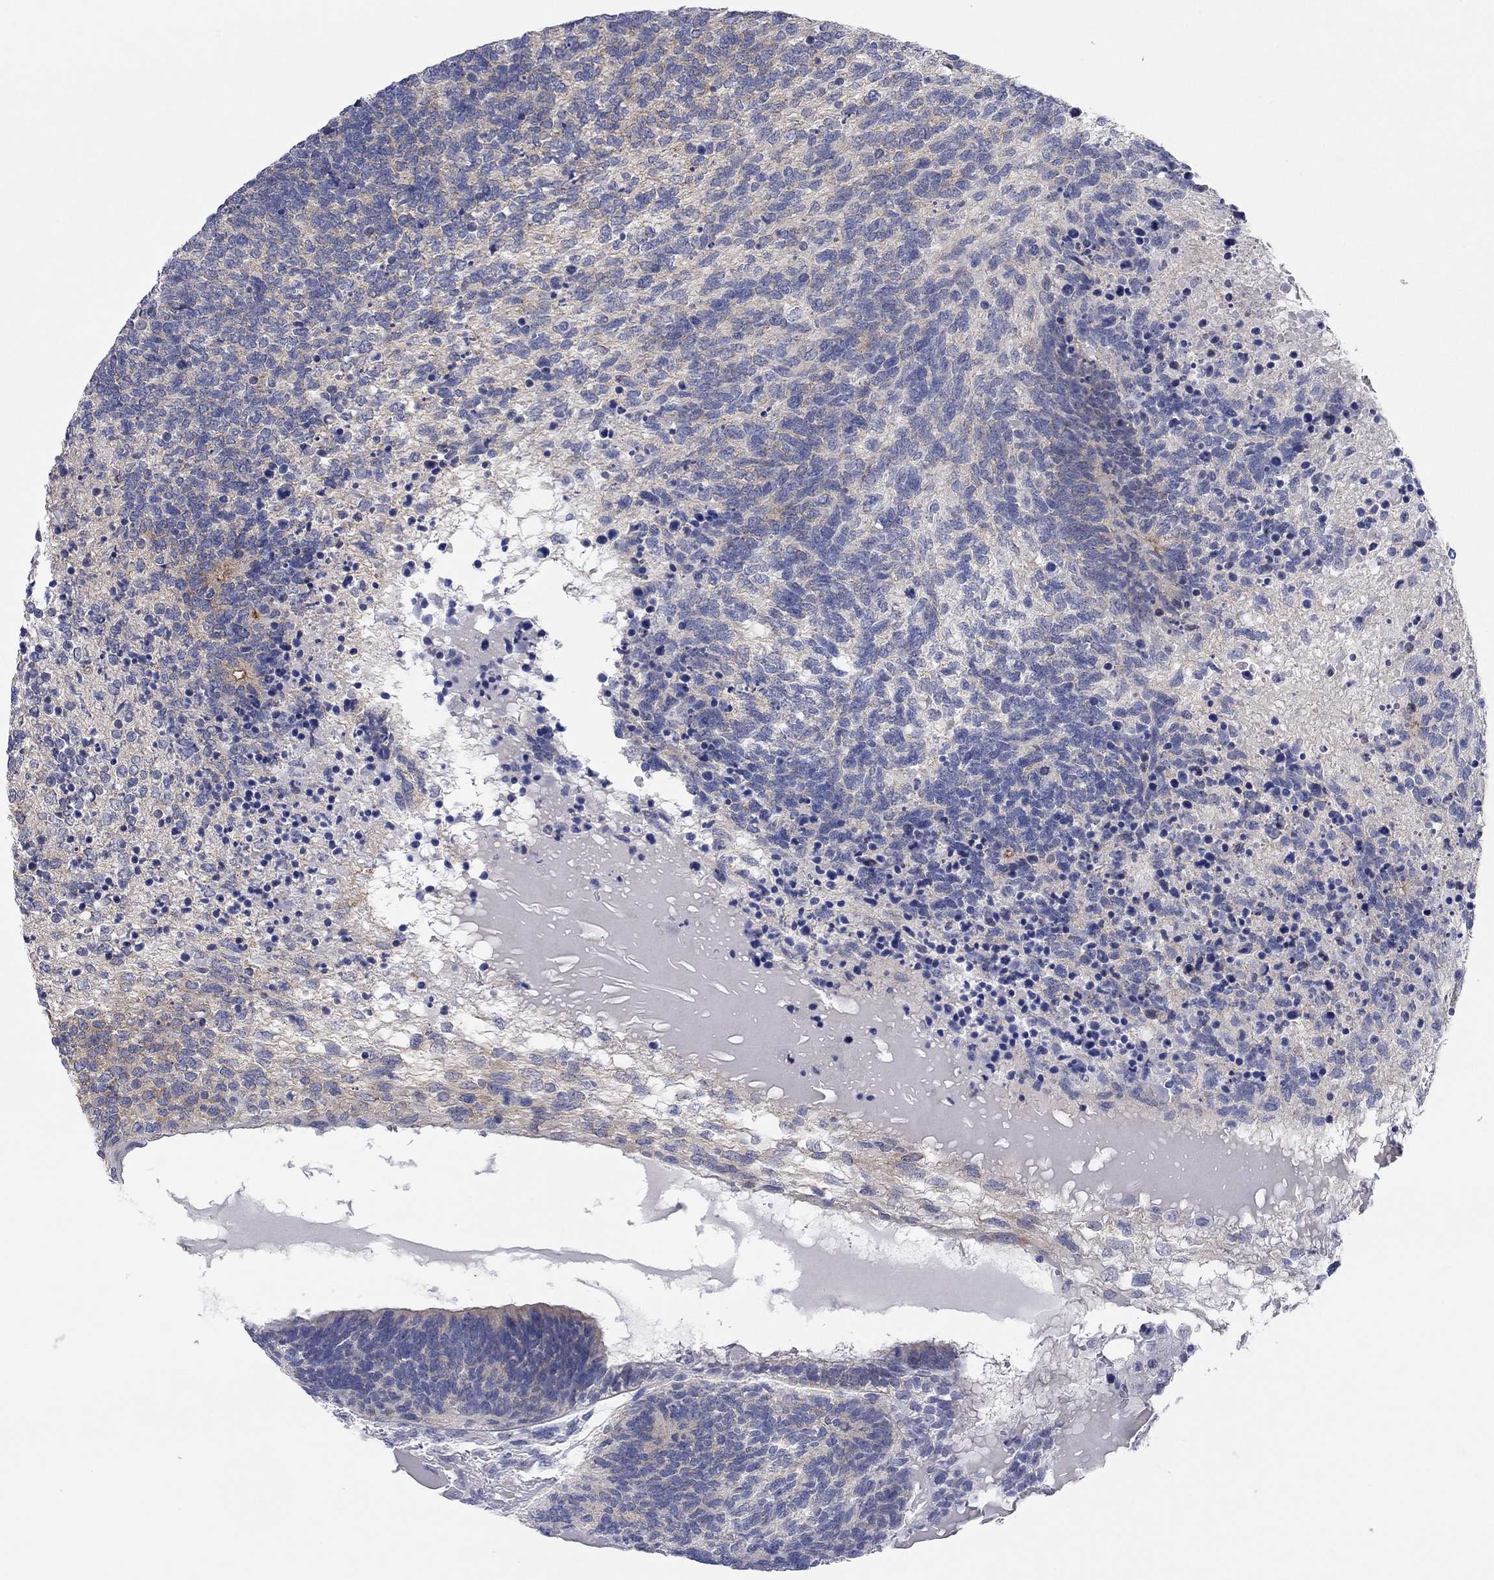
{"staining": {"intensity": "weak", "quantity": "<25%", "location": "cytoplasmic/membranous"}, "tissue": "testis cancer", "cell_type": "Tumor cells", "image_type": "cancer", "snomed": [{"axis": "morphology", "description": "Seminoma, NOS"}, {"axis": "morphology", "description": "Carcinoma, Embryonal, NOS"}, {"axis": "topography", "description": "Testis"}], "caption": "IHC micrograph of neoplastic tissue: human seminoma (testis) stained with DAB reveals no significant protein expression in tumor cells.", "gene": "WASF3", "patient": {"sex": "male", "age": 41}}